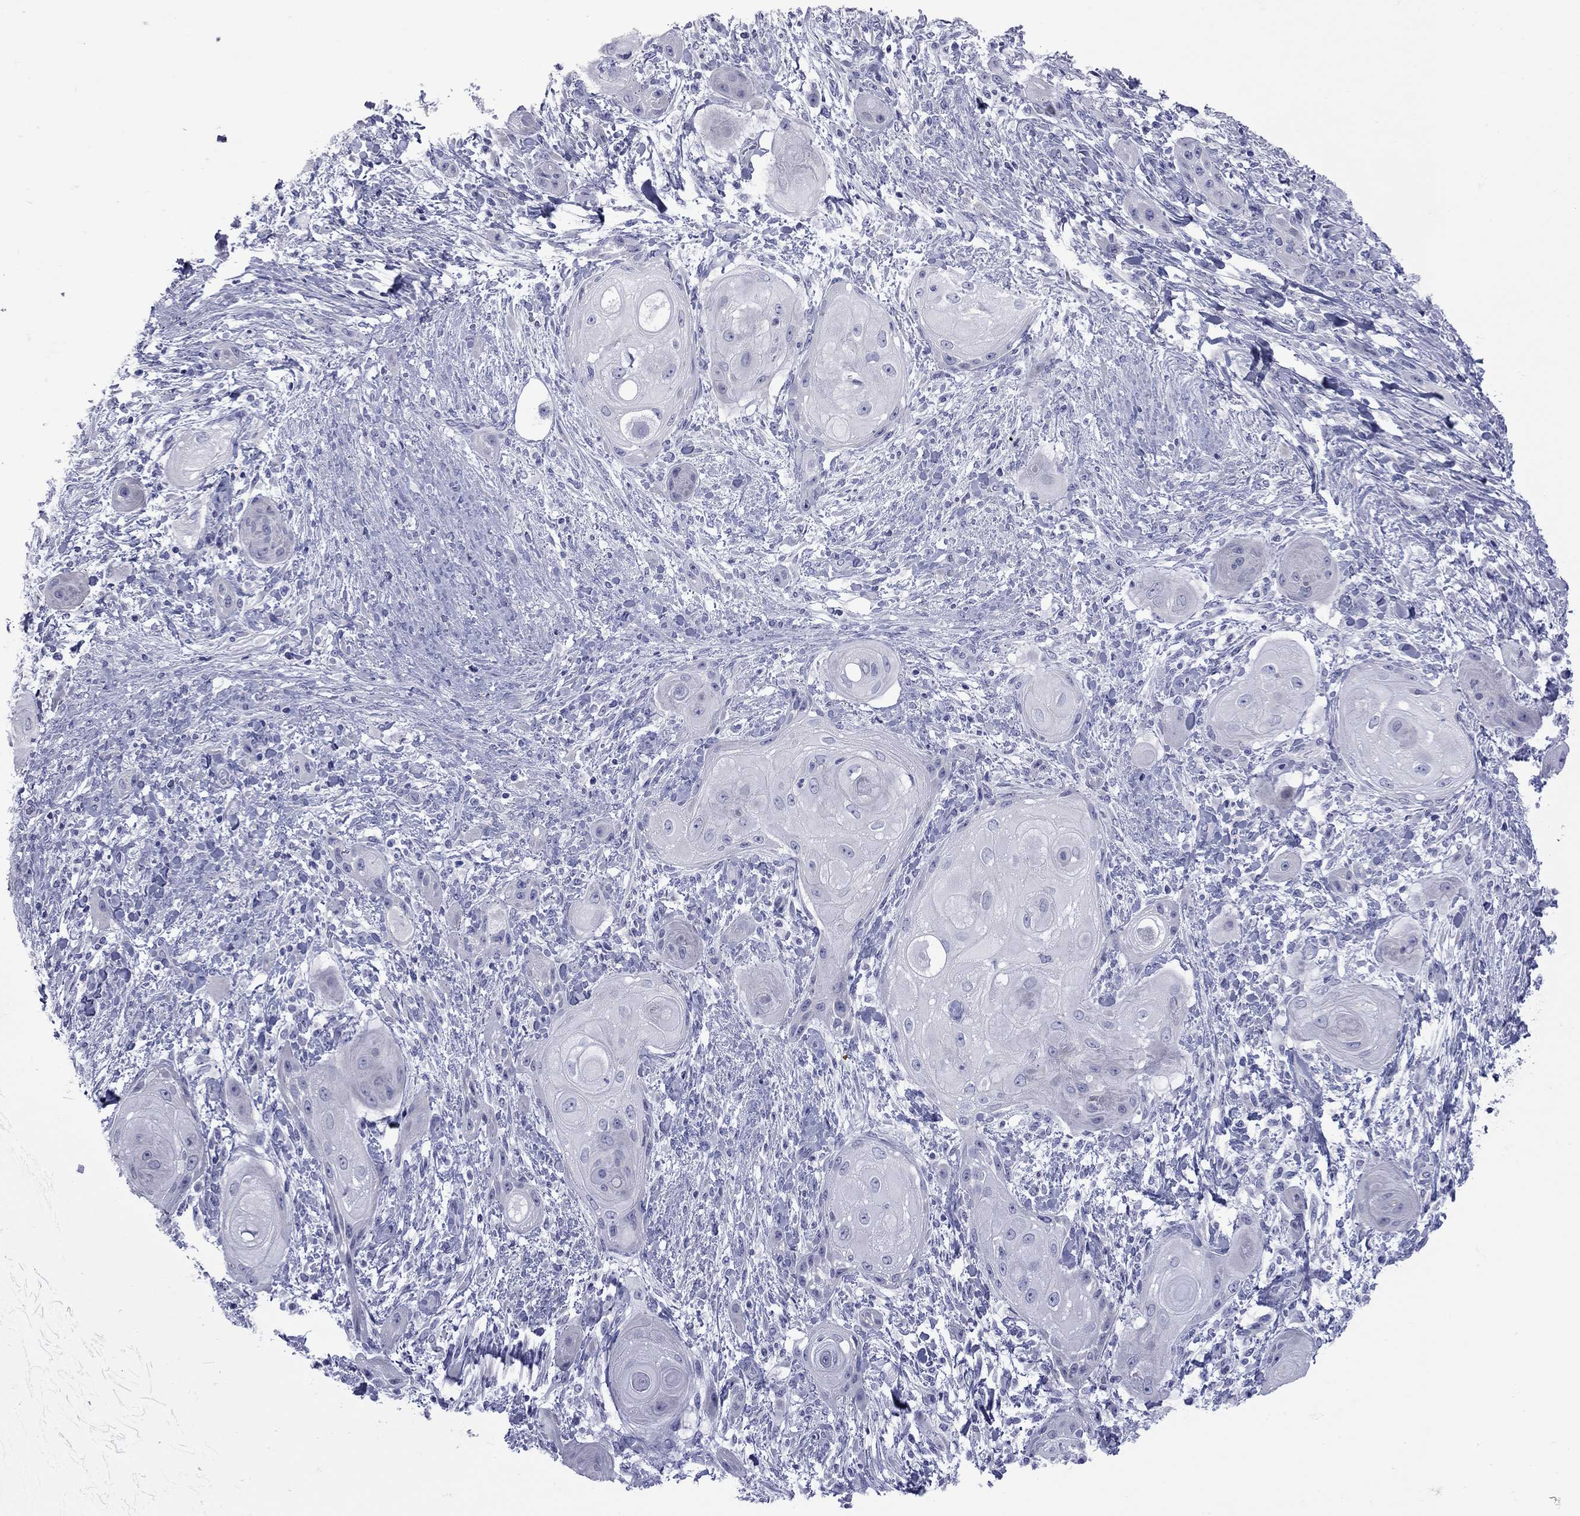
{"staining": {"intensity": "negative", "quantity": "none", "location": "none"}, "tissue": "skin cancer", "cell_type": "Tumor cells", "image_type": "cancer", "snomed": [{"axis": "morphology", "description": "Squamous cell carcinoma, NOS"}, {"axis": "topography", "description": "Skin"}], "caption": "A micrograph of skin cancer stained for a protein demonstrates no brown staining in tumor cells.", "gene": "EPPIN", "patient": {"sex": "male", "age": 62}}